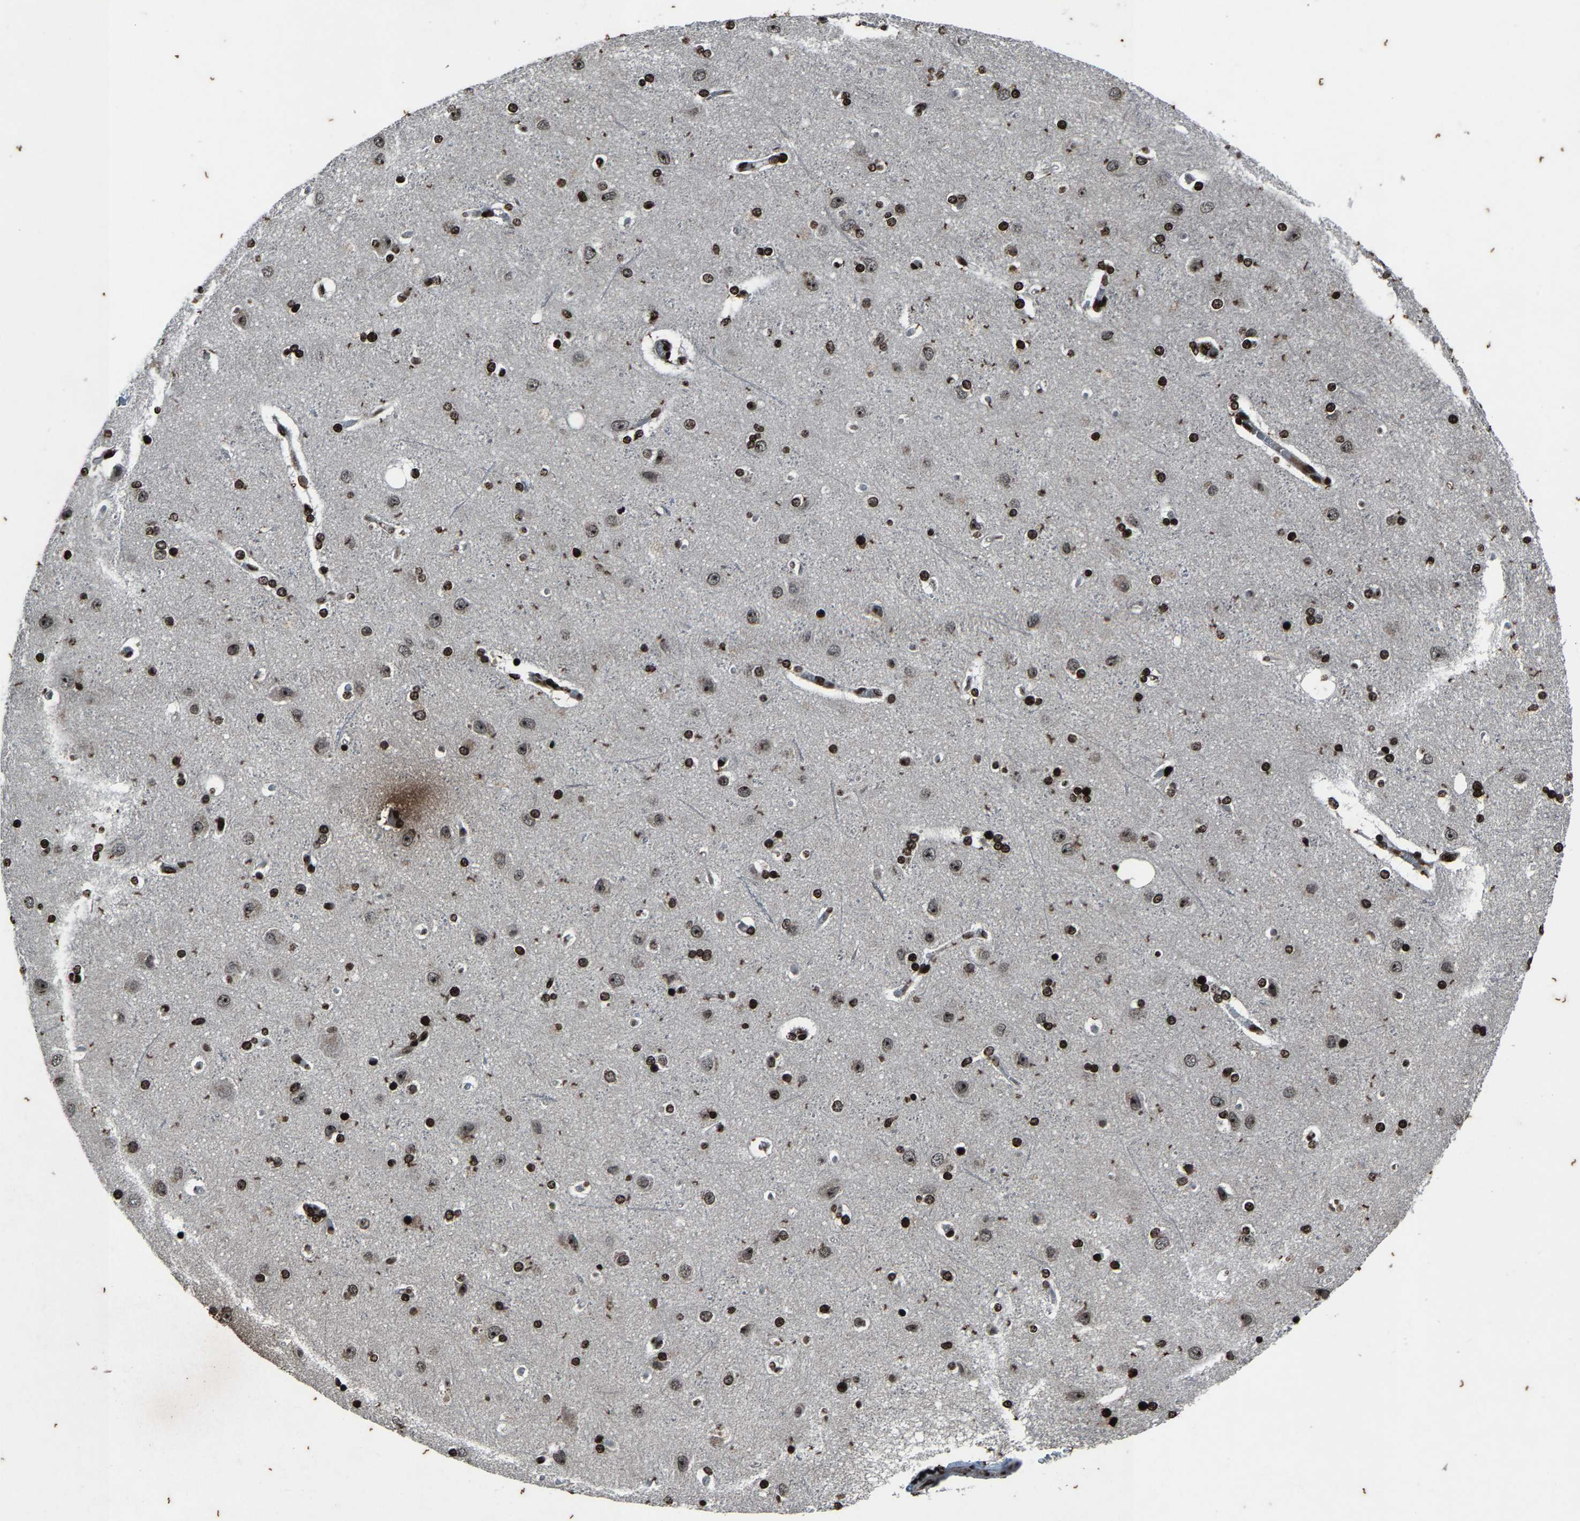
{"staining": {"intensity": "strong", "quantity": ">75%", "location": "nuclear"}, "tissue": "cerebral cortex", "cell_type": "Endothelial cells", "image_type": "normal", "snomed": [{"axis": "morphology", "description": "Normal tissue, NOS"}, {"axis": "topography", "description": "Cerebral cortex"}], "caption": "IHC (DAB) staining of normal cerebral cortex shows strong nuclear protein positivity in approximately >75% of endothelial cells.", "gene": "H4C1", "patient": {"sex": "female", "age": 54}}